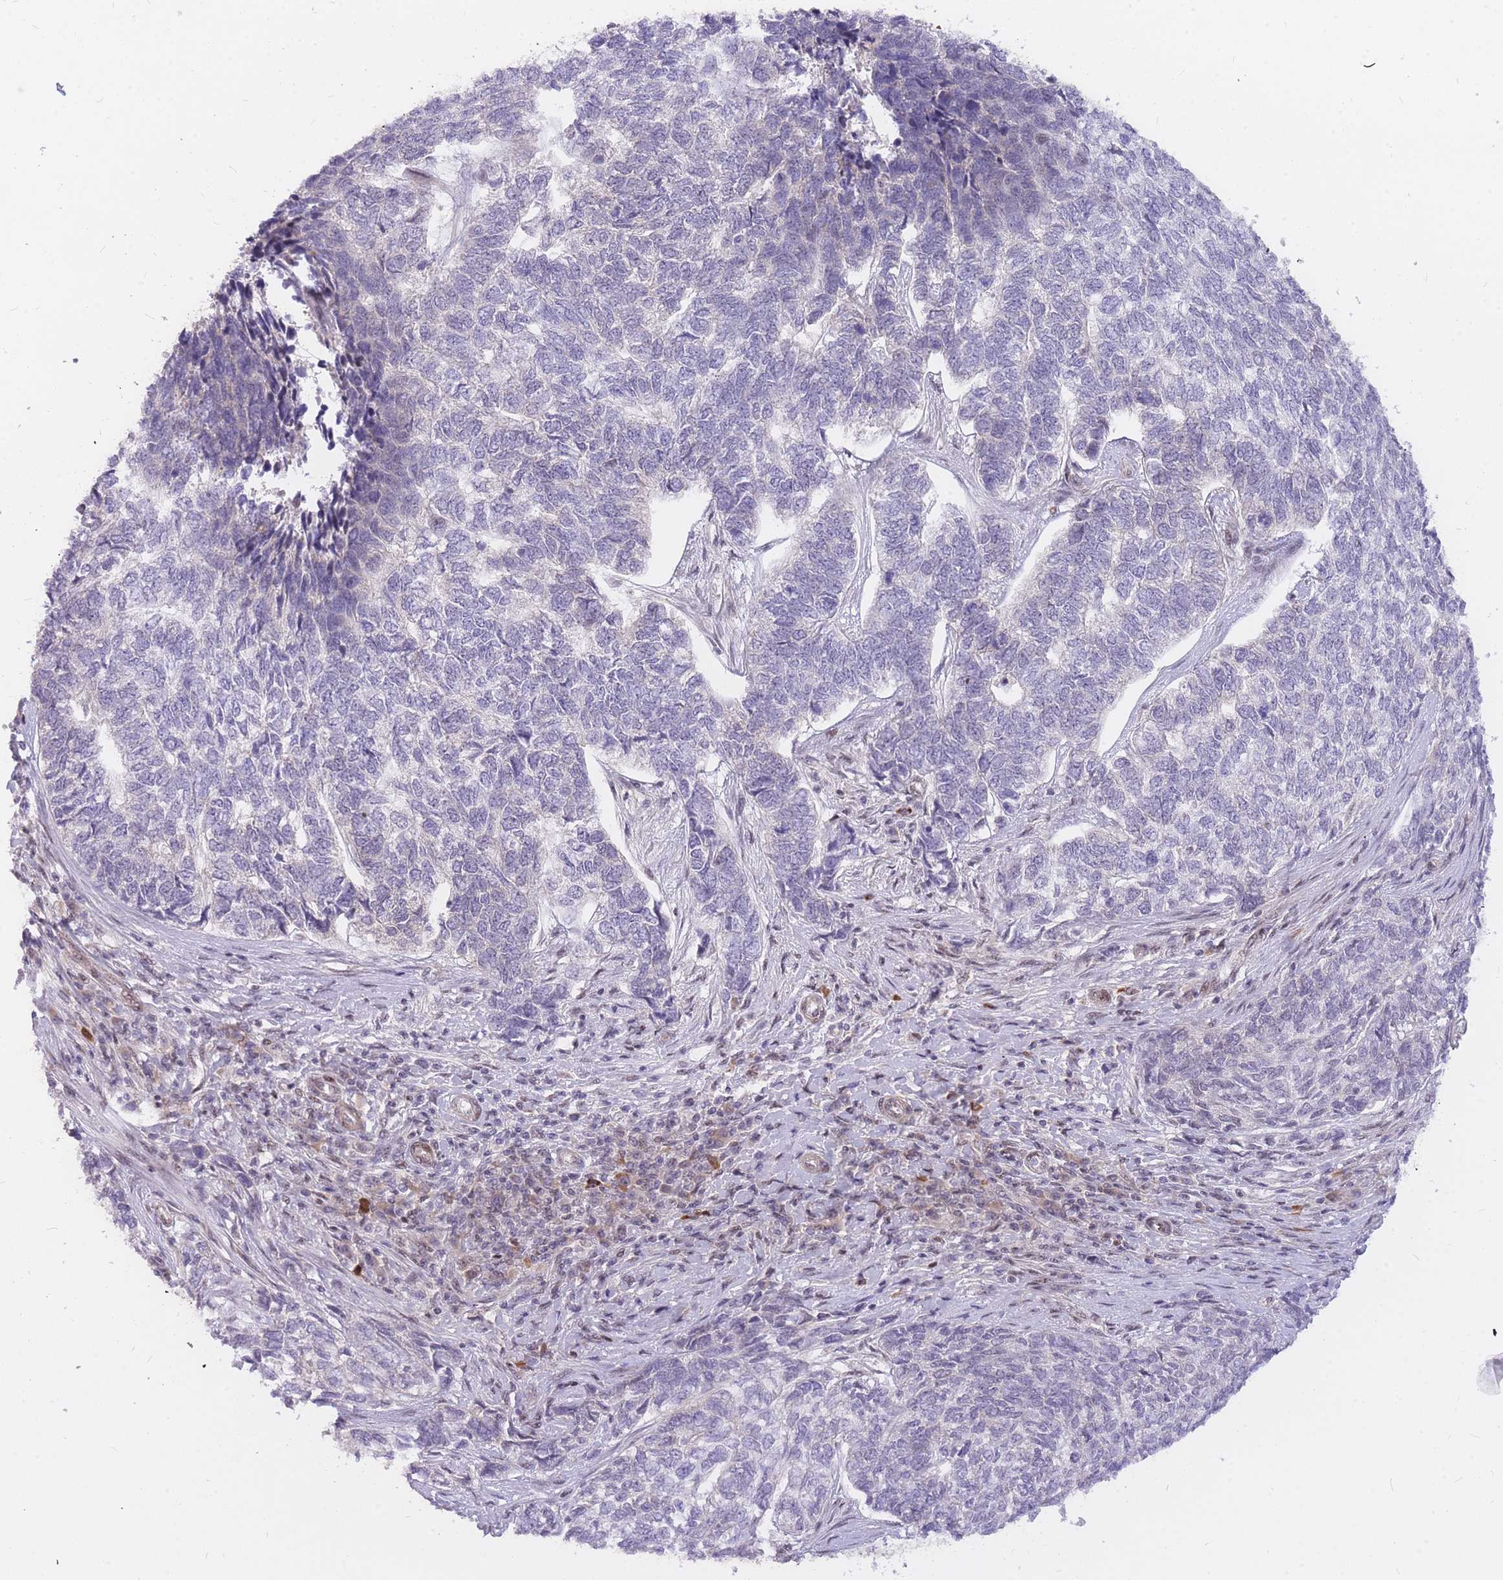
{"staining": {"intensity": "negative", "quantity": "none", "location": "none"}, "tissue": "skin cancer", "cell_type": "Tumor cells", "image_type": "cancer", "snomed": [{"axis": "morphology", "description": "Basal cell carcinoma"}, {"axis": "topography", "description": "Skin"}], "caption": "The immunohistochemistry histopathology image has no significant expression in tumor cells of basal cell carcinoma (skin) tissue.", "gene": "TLE2", "patient": {"sex": "female", "age": 65}}